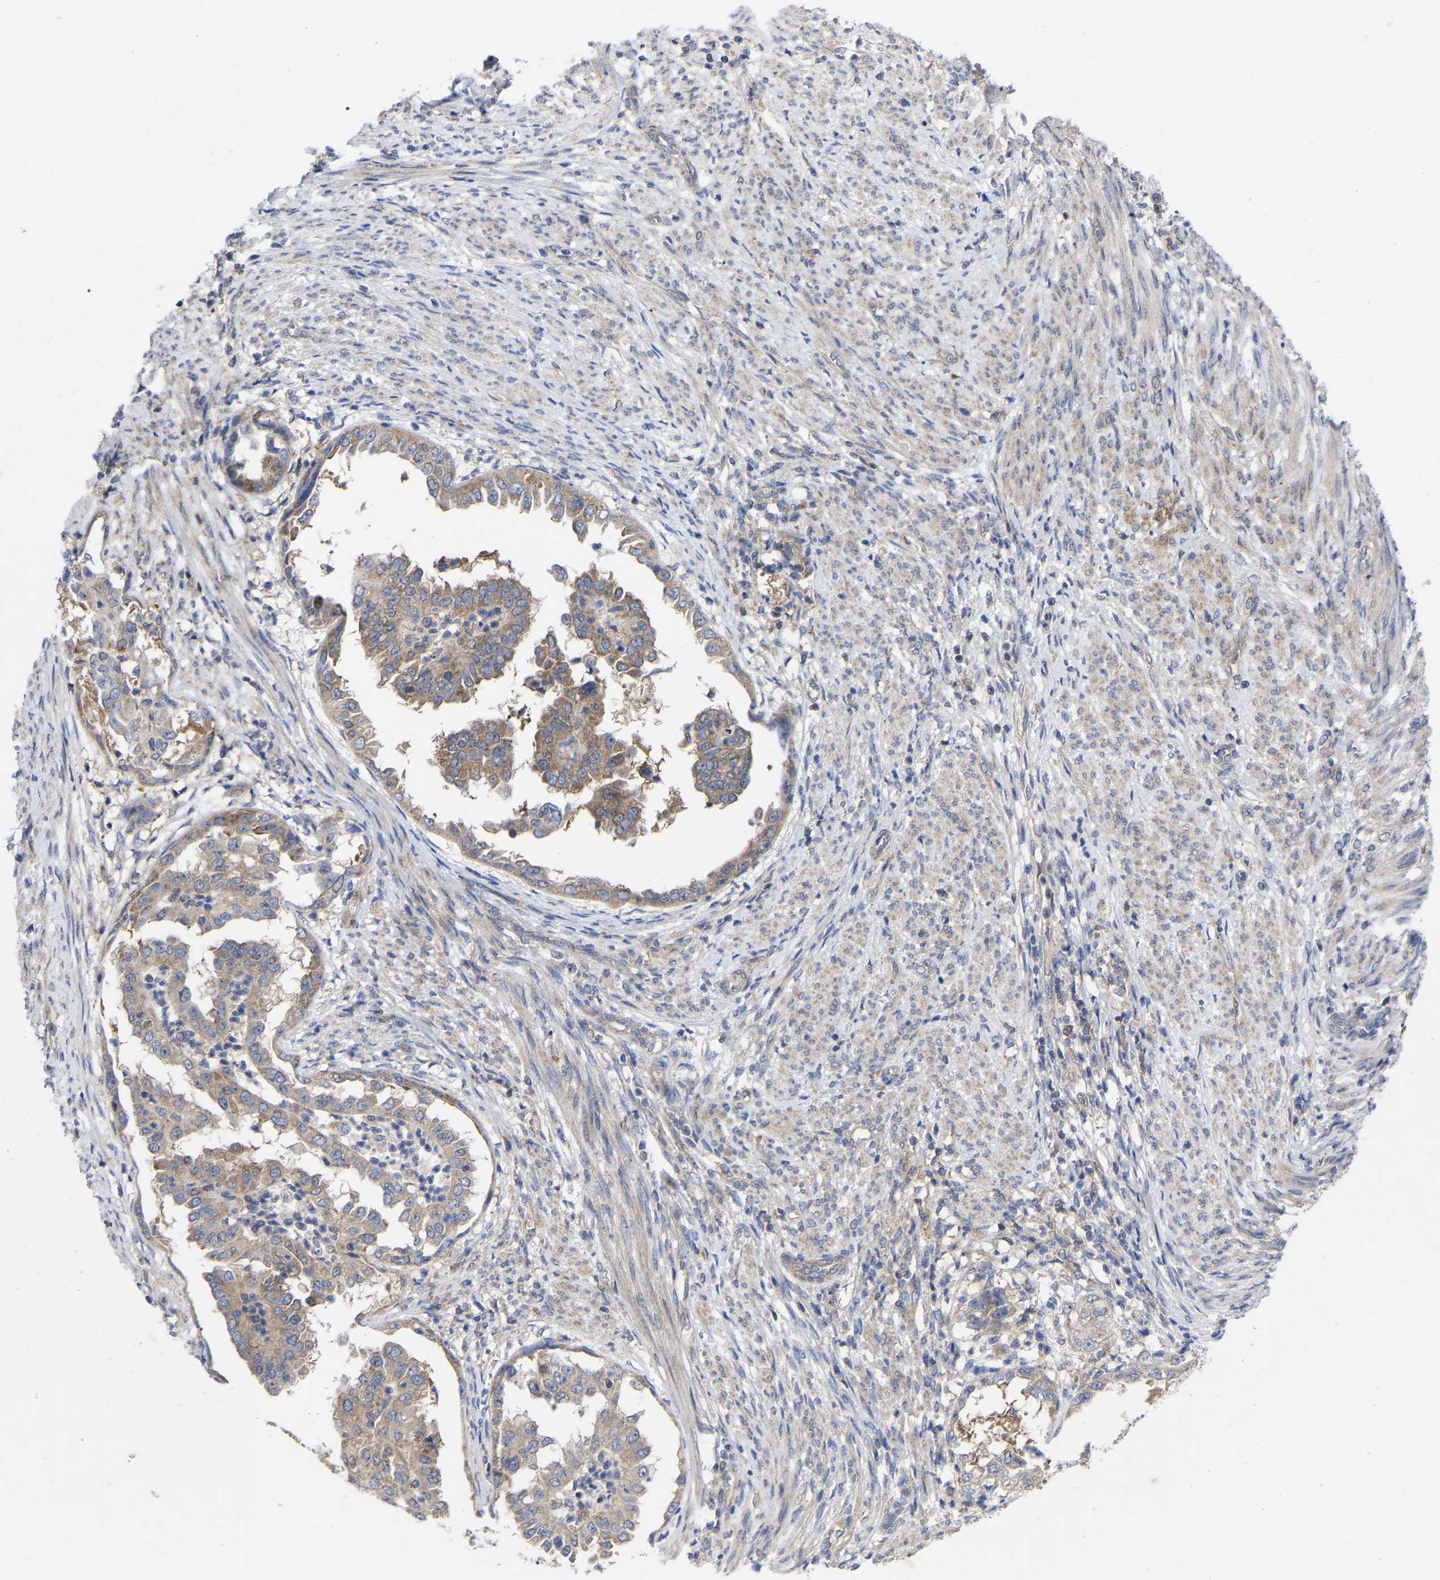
{"staining": {"intensity": "moderate", "quantity": ">75%", "location": "cytoplasmic/membranous"}, "tissue": "endometrial cancer", "cell_type": "Tumor cells", "image_type": "cancer", "snomed": [{"axis": "morphology", "description": "Adenocarcinoma, NOS"}, {"axis": "topography", "description": "Endometrium"}], "caption": "Immunohistochemistry (DAB (3,3'-diaminobenzidine)) staining of human endometrial cancer displays moderate cytoplasmic/membranous protein expression in approximately >75% of tumor cells.", "gene": "TCP1", "patient": {"sex": "female", "age": 85}}